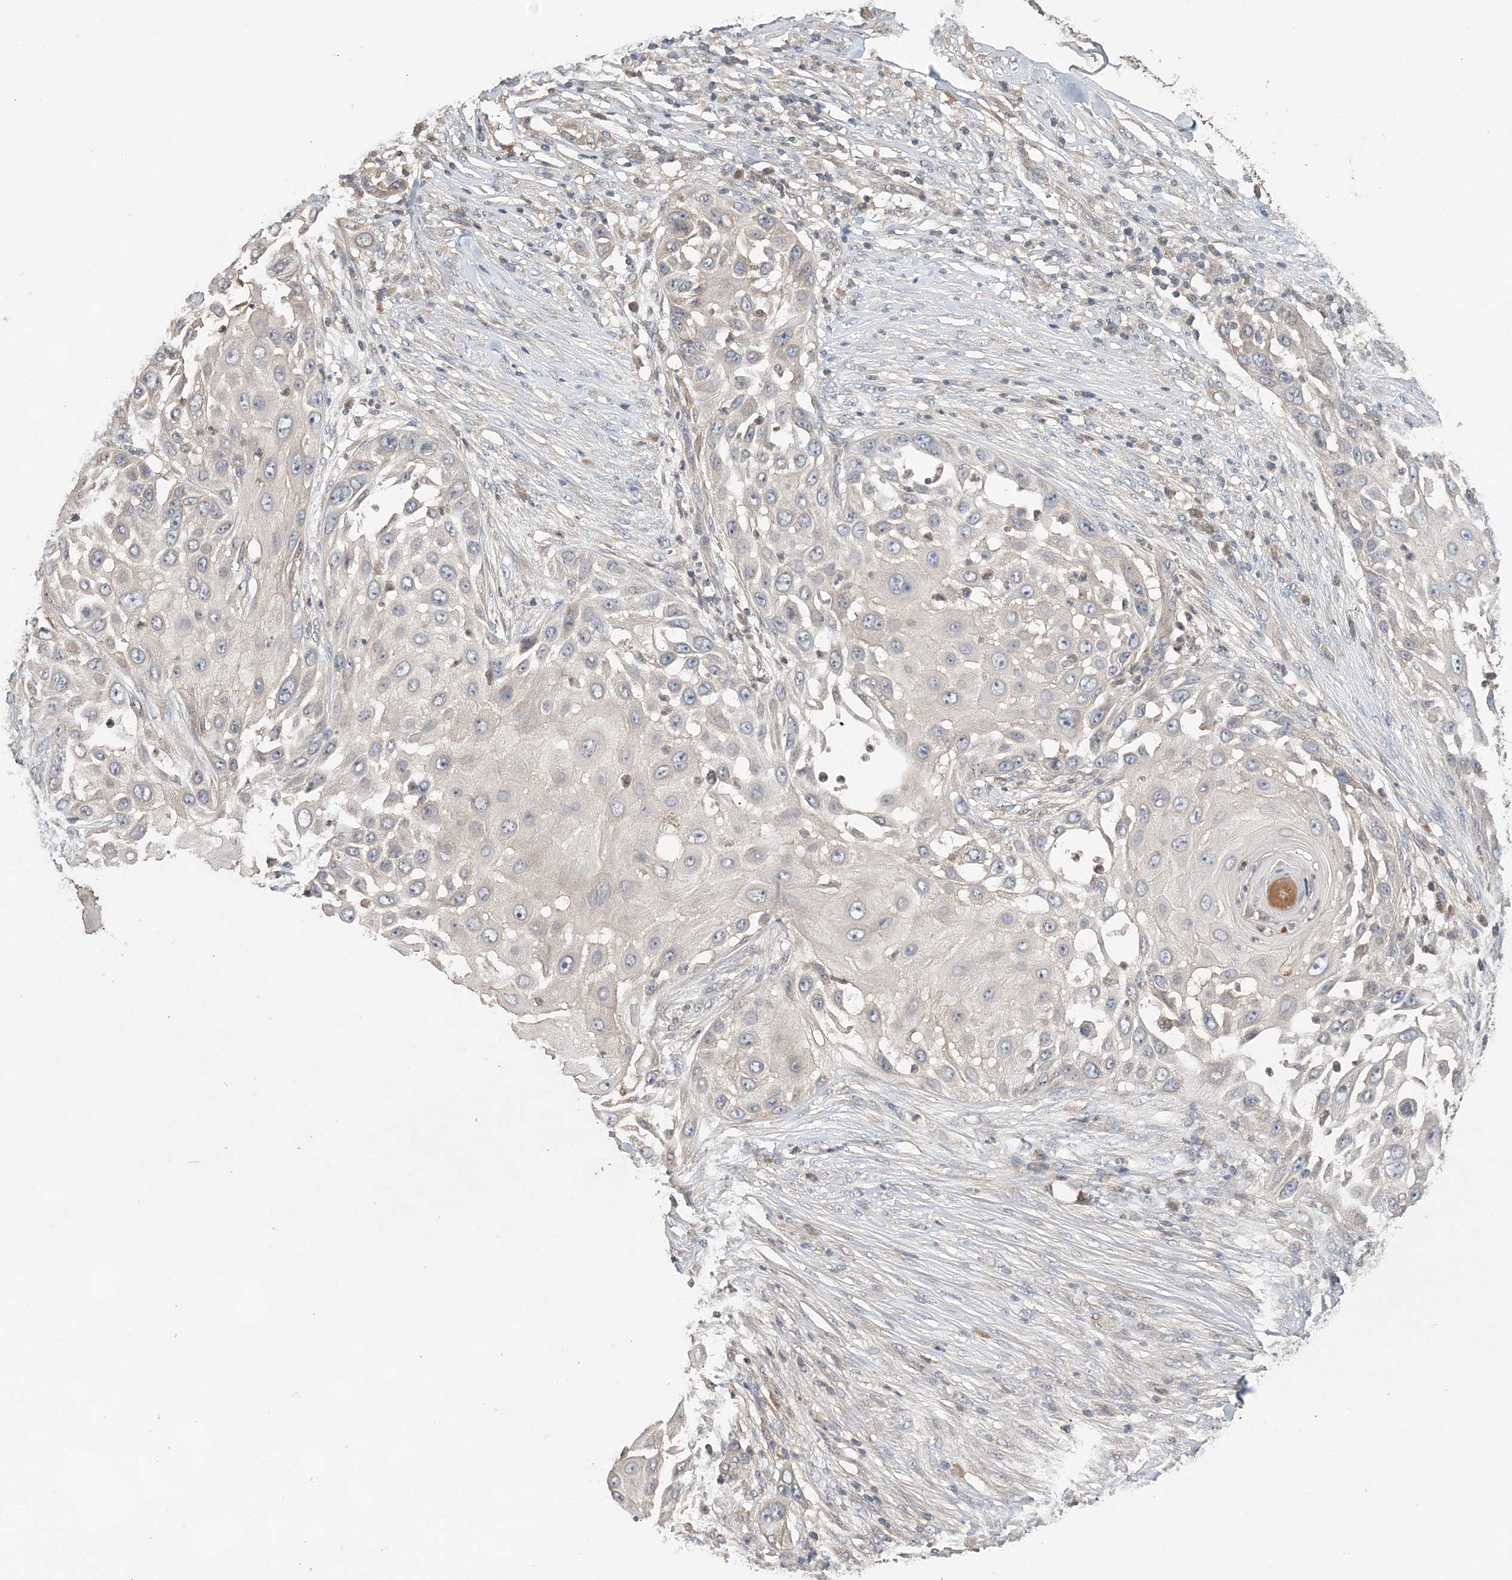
{"staining": {"intensity": "negative", "quantity": "none", "location": "none"}, "tissue": "skin cancer", "cell_type": "Tumor cells", "image_type": "cancer", "snomed": [{"axis": "morphology", "description": "Squamous cell carcinoma, NOS"}, {"axis": "topography", "description": "Skin"}], "caption": "A high-resolution micrograph shows immunohistochemistry staining of skin cancer, which reveals no significant expression in tumor cells. (Immunohistochemistry, brightfield microscopy, high magnification).", "gene": "SYCP3", "patient": {"sex": "female", "age": 44}}